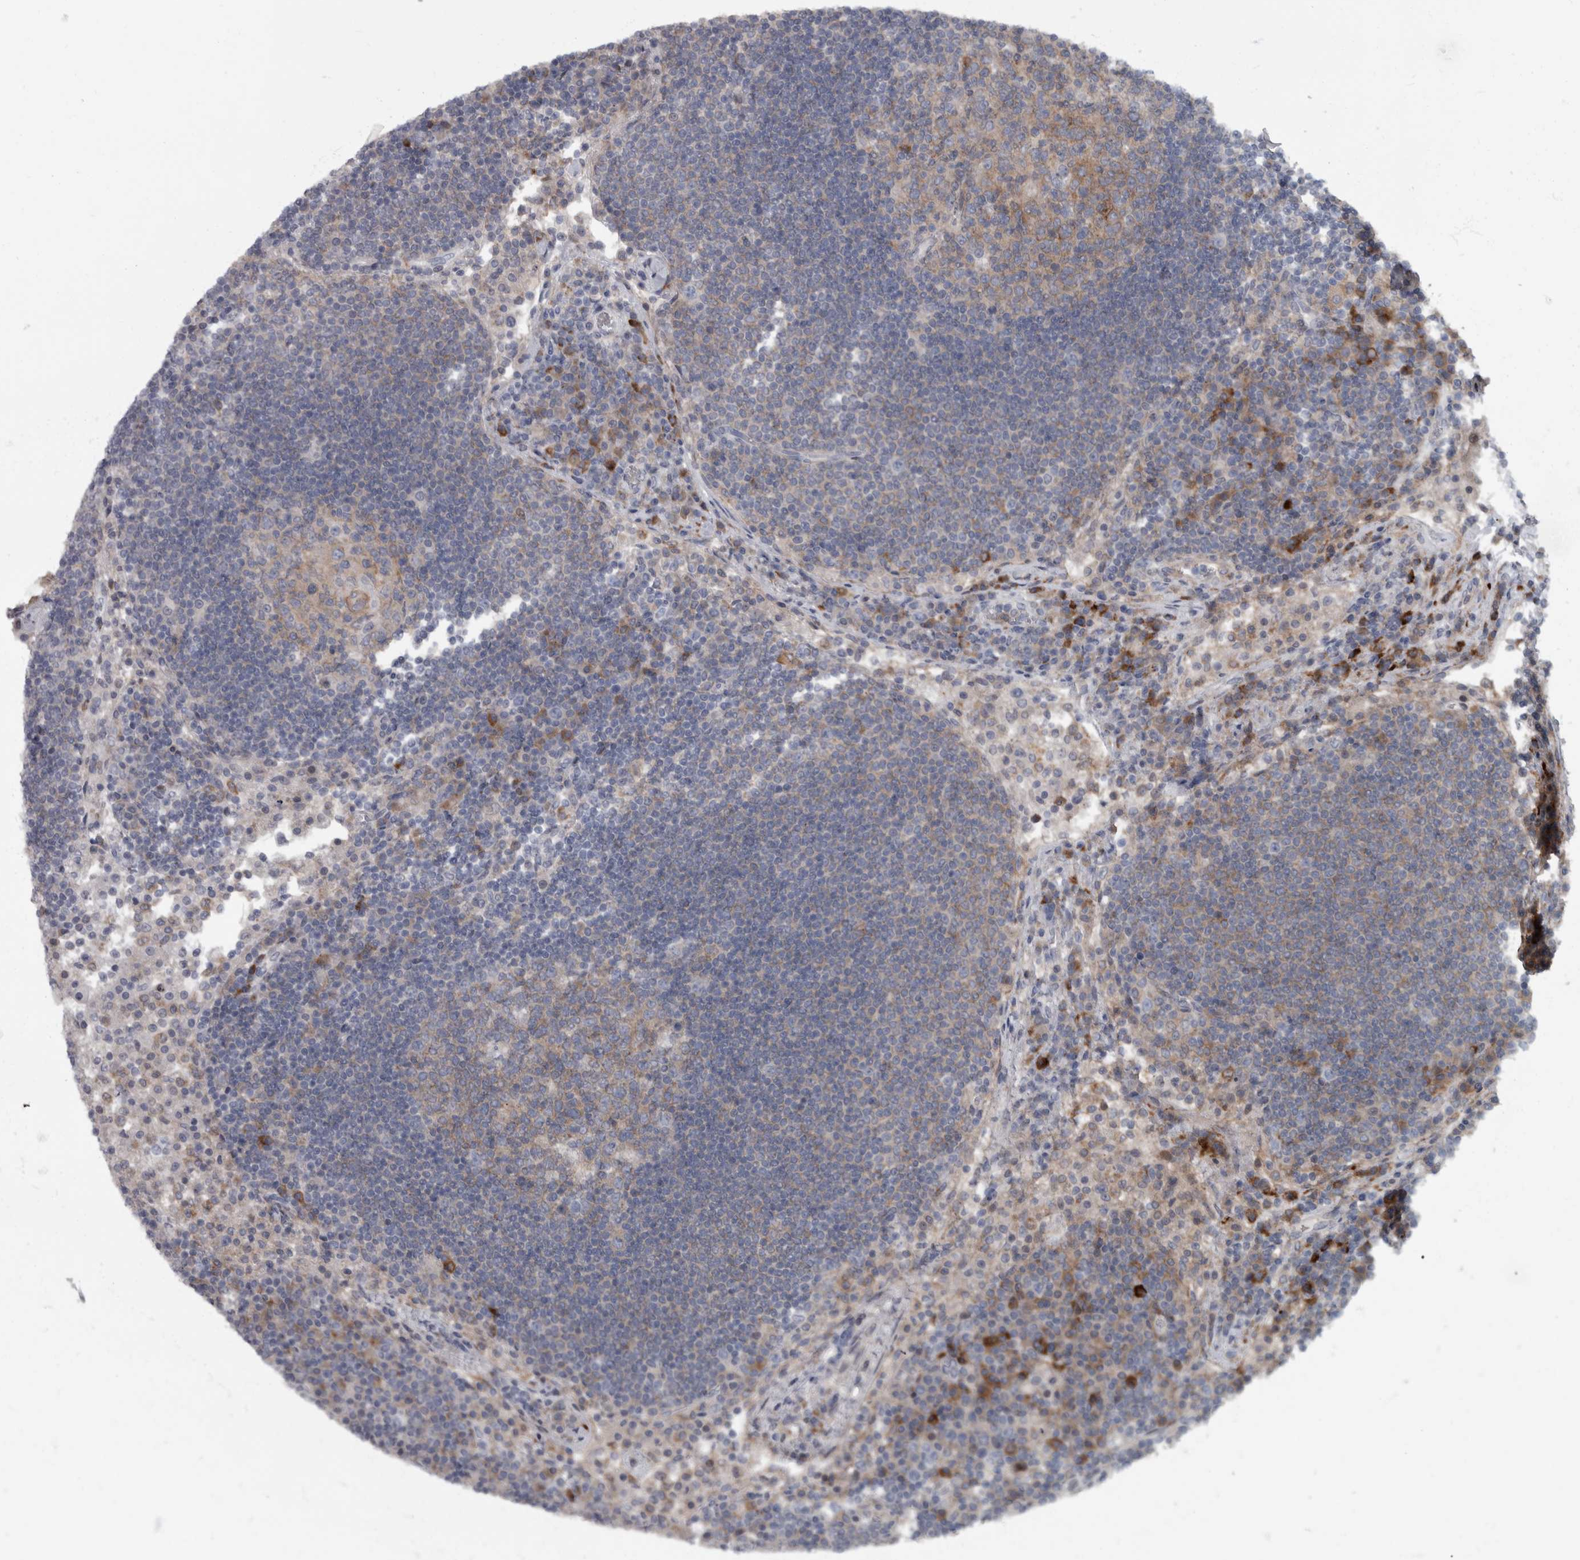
{"staining": {"intensity": "moderate", "quantity": "25%-75%", "location": "cytoplasmic/membranous"}, "tissue": "lymph node", "cell_type": "Germinal center cells", "image_type": "normal", "snomed": [{"axis": "morphology", "description": "Normal tissue, NOS"}, {"axis": "topography", "description": "Lymph node"}], "caption": "Normal lymph node displays moderate cytoplasmic/membranous expression in about 25%-75% of germinal center cells, visualized by immunohistochemistry.", "gene": "CDC42BPG", "patient": {"sex": "female", "age": 53}}